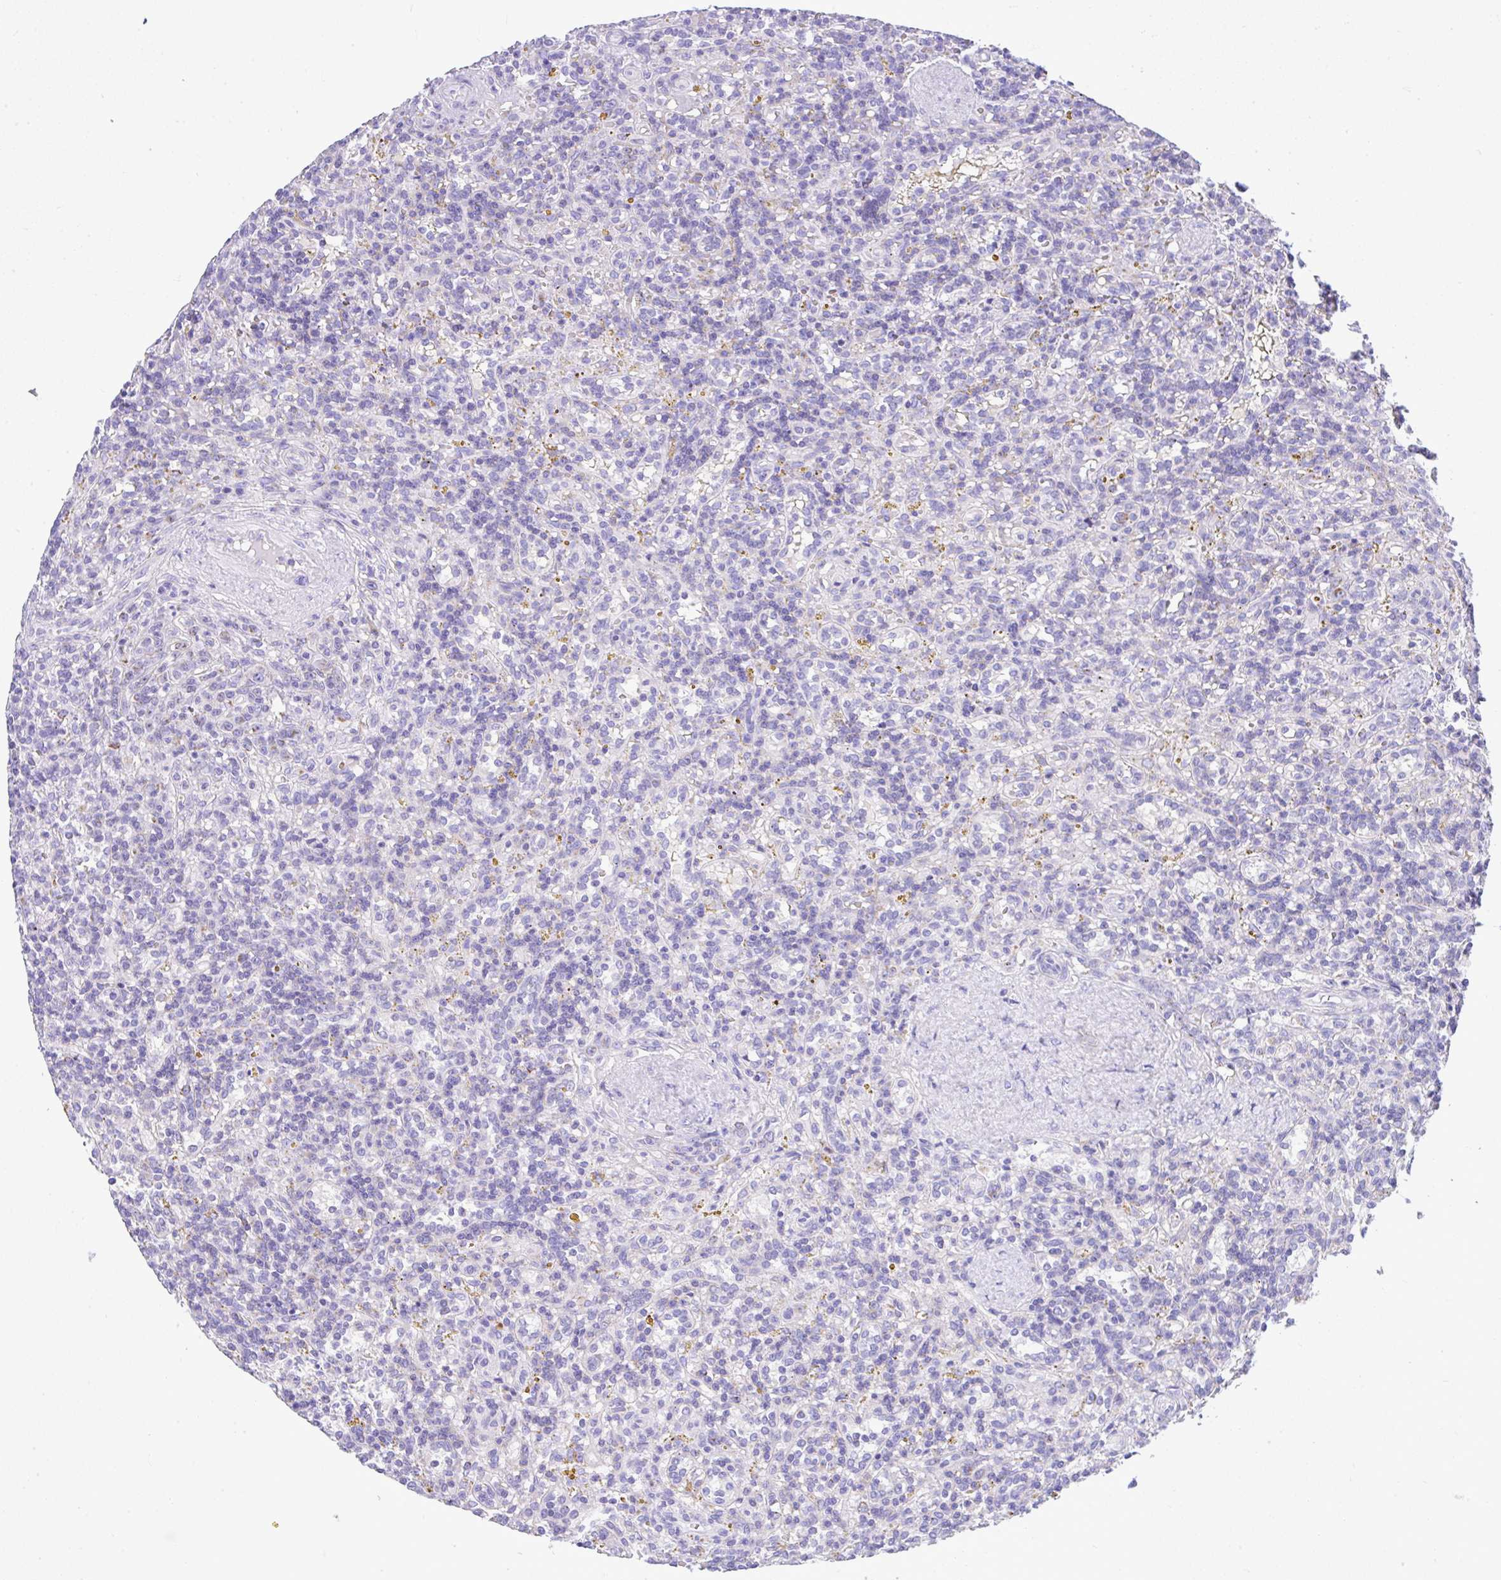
{"staining": {"intensity": "moderate", "quantity": "<25%", "location": "cytoplasmic/membranous"}, "tissue": "lymphoma", "cell_type": "Tumor cells", "image_type": "cancer", "snomed": [{"axis": "morphology", "description": "Malignant lymphoma, non-Hodgkin's type, Low grade"}, {"axis": "topography", "description": "Spleen"}], "caption": "This is an image of immunohistochemistry staining of lymphoma, which shows moderate expression in the cytoplasmic/membranous of tumor cells.", "gene": "SLC13A1", "patient": {"sex": "male", "age": 67}}